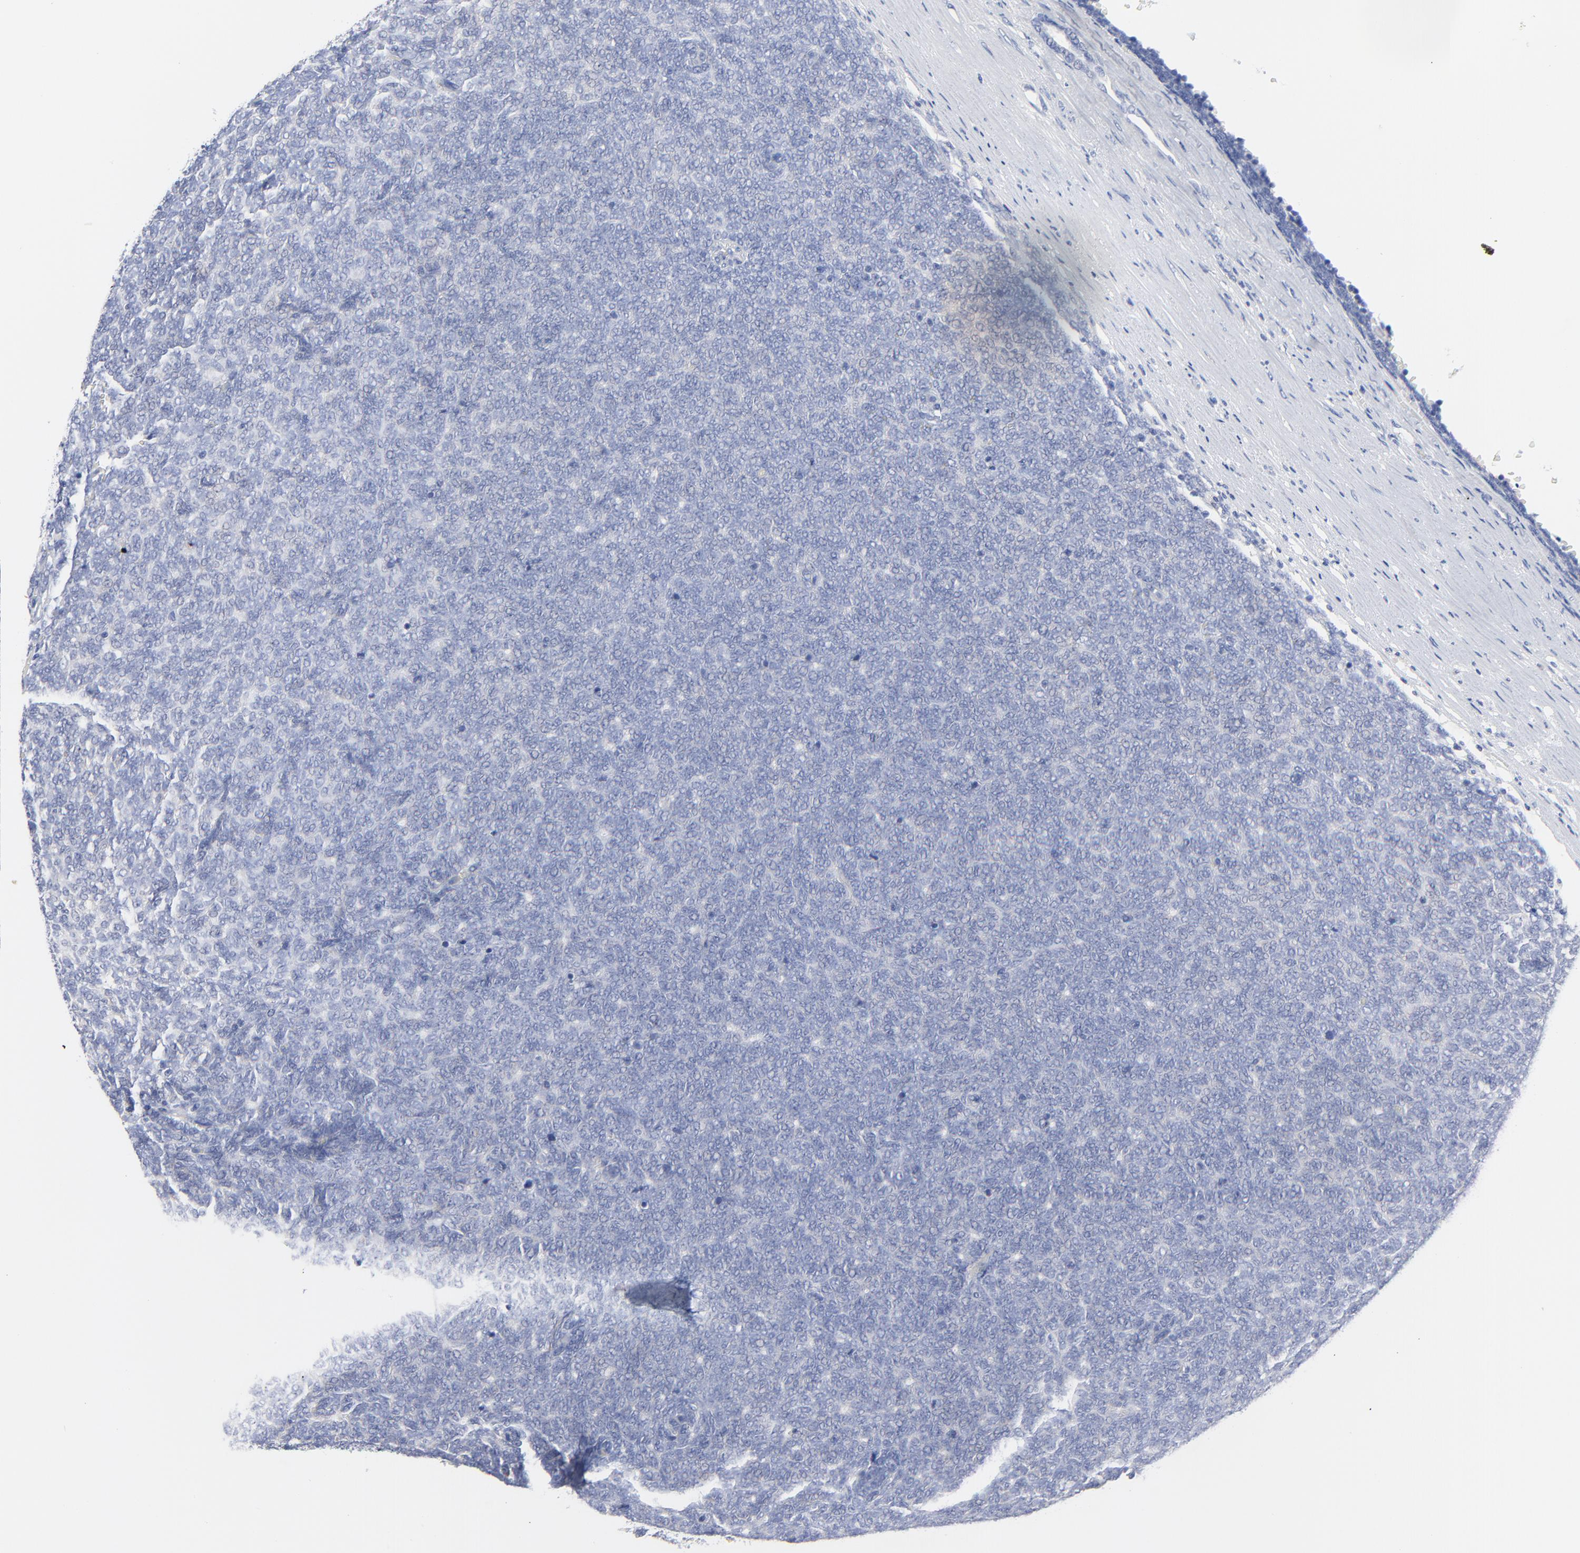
{"staining": {"intensity": "negative", "quantity": "none", "location": "none"}, "tissue": "renal cancer", "cell_type": "Tumor cells", "image_type": "cancer", "snomed": [{"axis": "morphology", "description": "Neoplasm, malignant, NOS"}, {"axis": "topography", "description": "Kidney"}], "caption": "Micrograph shows no protein expression in tumor cells of renal cancer (neoplasm (malignant)) tissue.", "gene": "STAT2", "patient": {"sex": "male", "age": 28}}